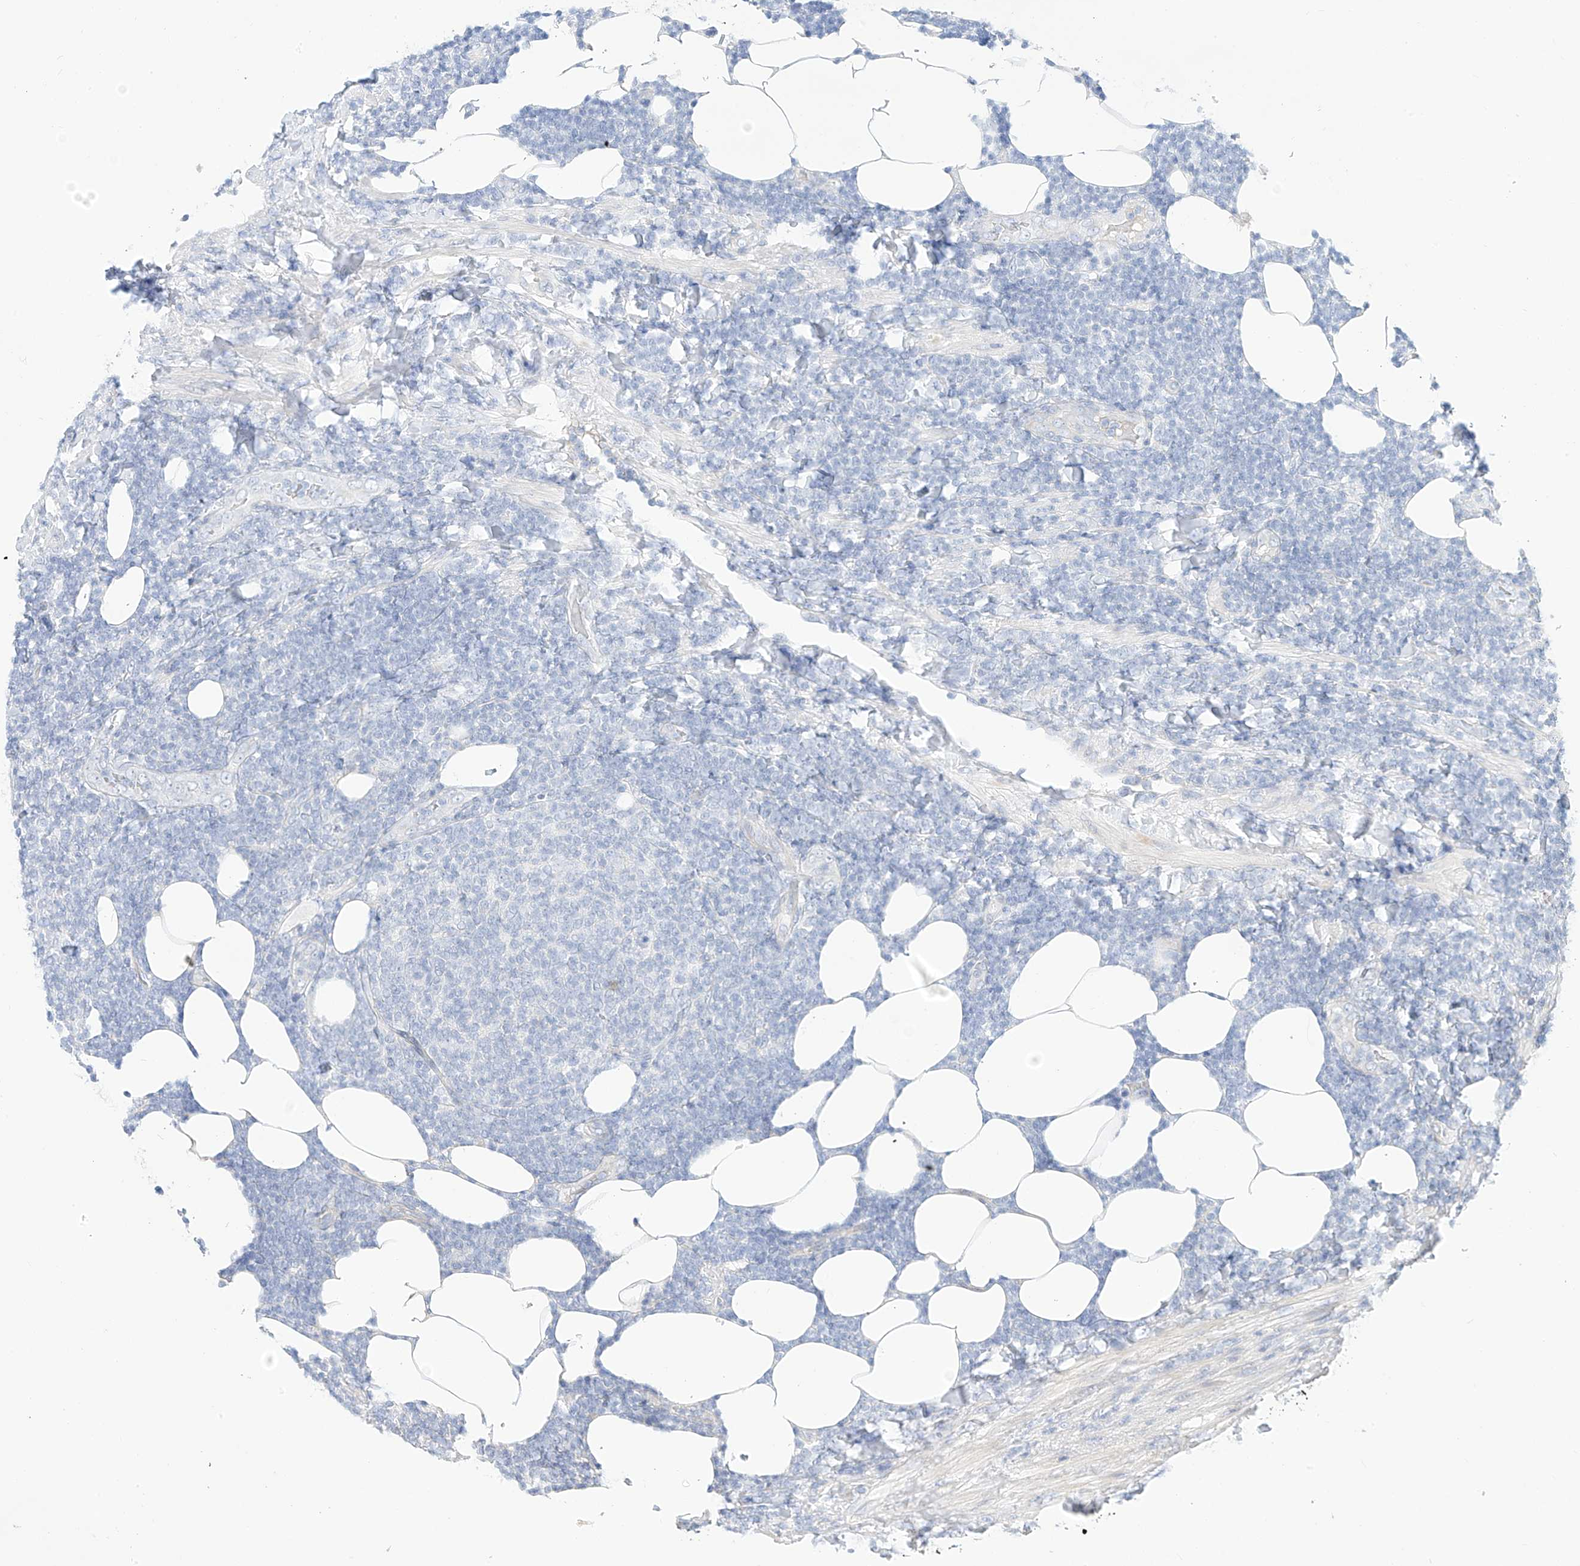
{"staining": {"intensity": "negative", "quantity": "none", "location": "none"}, "tissue": "lymphoma", "cell_type": "Tumor cells", "image_type": "cancer", "snomed": [{"axis": "morphology", "description": "Malignant lymphoma, non-Hodgkin's type, Low grade"}, {"axis": "topography", "description": "Lymph node"}], "caption": "Immunohistochemistry (IHC) photomicrograph of lymphoma stained for a protein (brown), which reveals no staining in tumor cells.", "gene": "RASA2", "patient": {"sex": "male", "age": 66}}